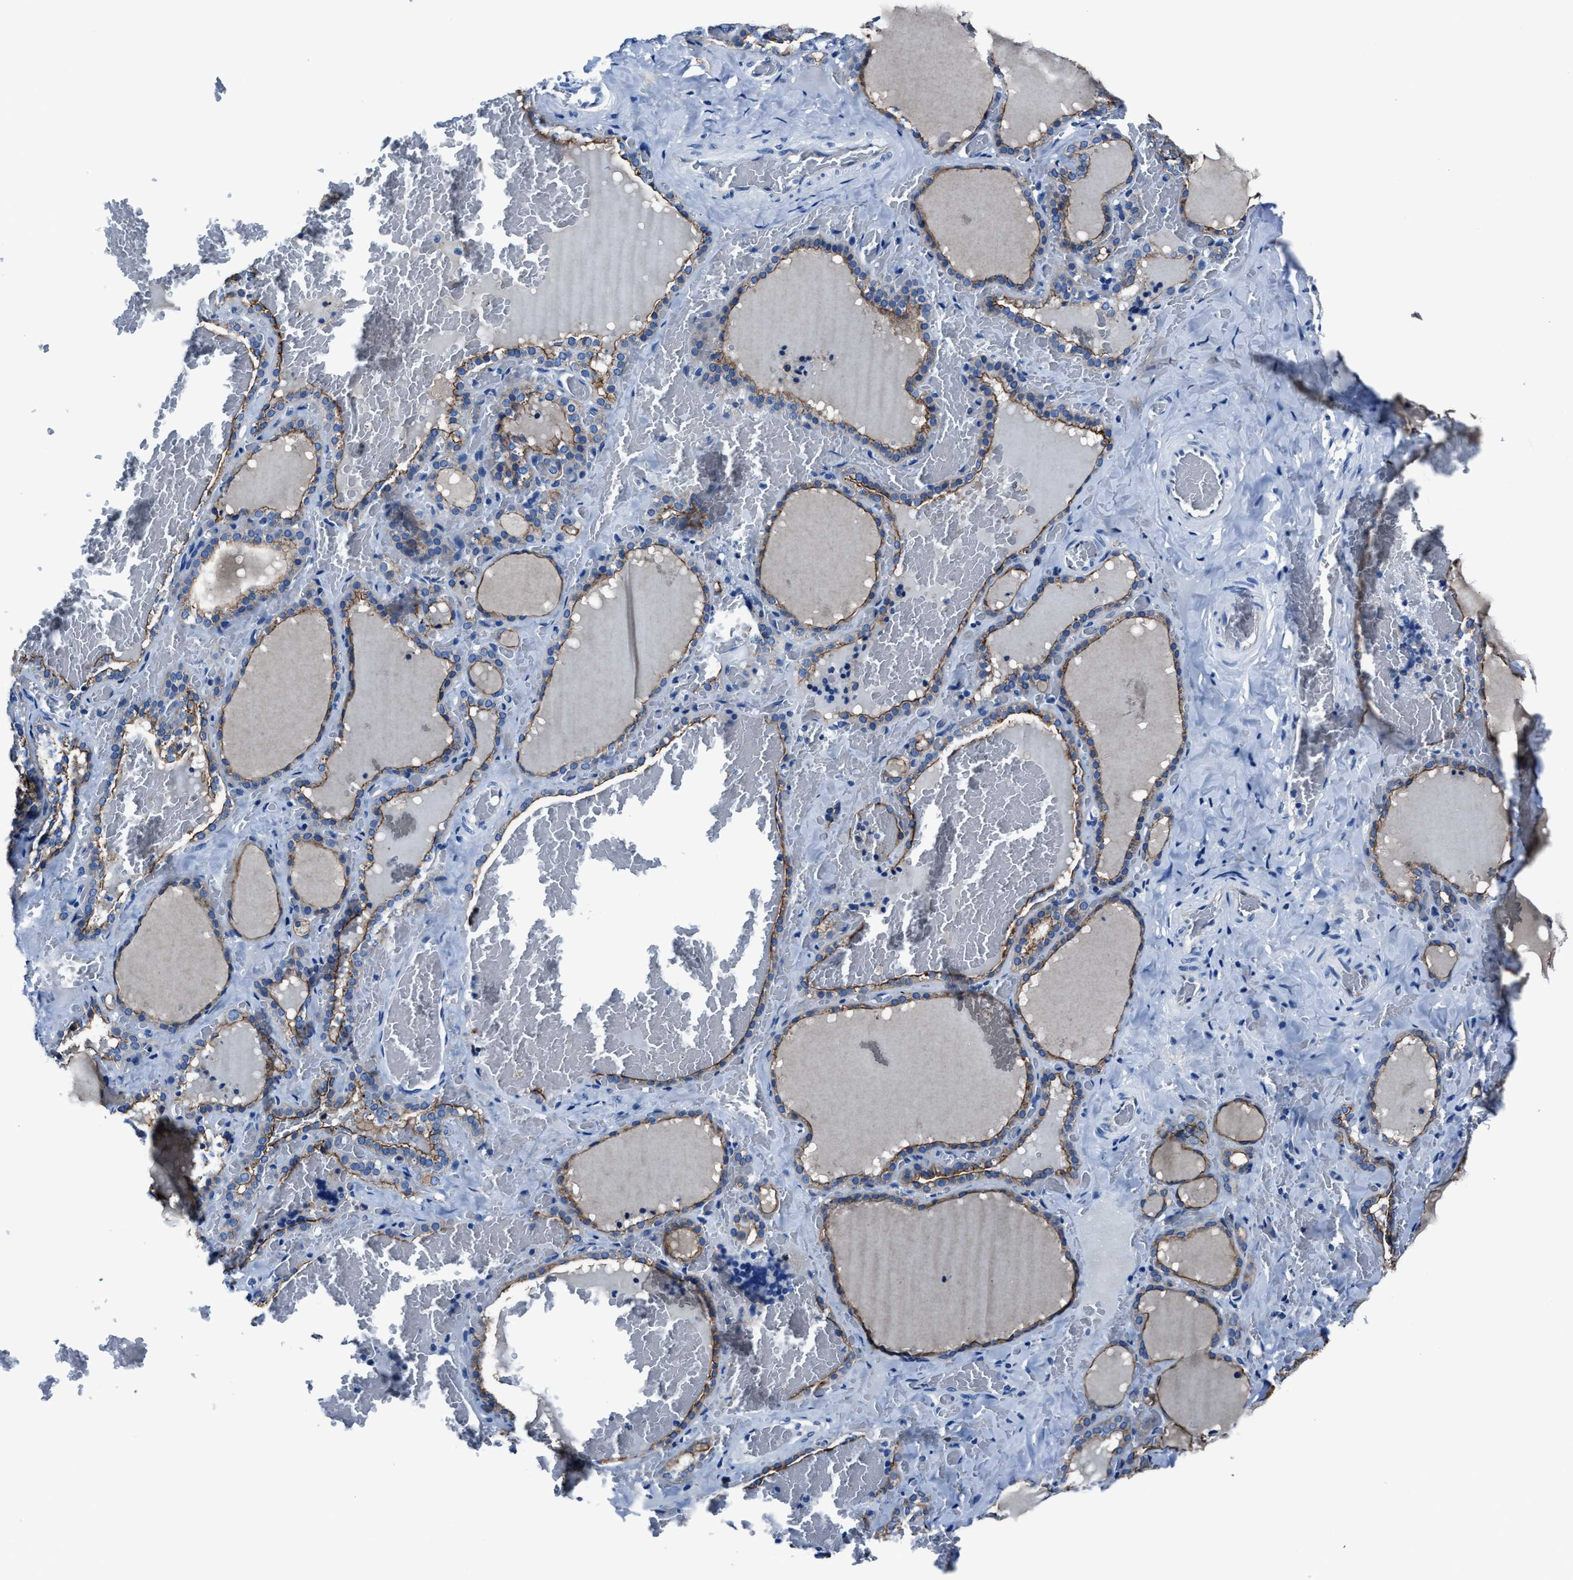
{"staining": {"intensity": "moderate", "quantity": ">75%", "location": "cytoplasmic/membranous"}, "tissue": "thyroid gland", "cell_type": "Glandular cells", "image_type": "normal", "snomed": [{"axis": "morphology", "description": "Normal tissue, NOS"}, {"axis": "topography", "description": "Thyroid gland"}], "caption": "Thyroid gland was stained to show a protein in brown. There is medium levels of moderate cytoplasmic/membranous expression in about >75% of glandular cells. The staining is performed using DAB (3,3'-diaminobenzidine) brown chromogen to label protein expression. The nuclei are counter-stained blue using hematoxylin.", "gene": "LMO7", "patient": {"sex": "female", "age": 22}}